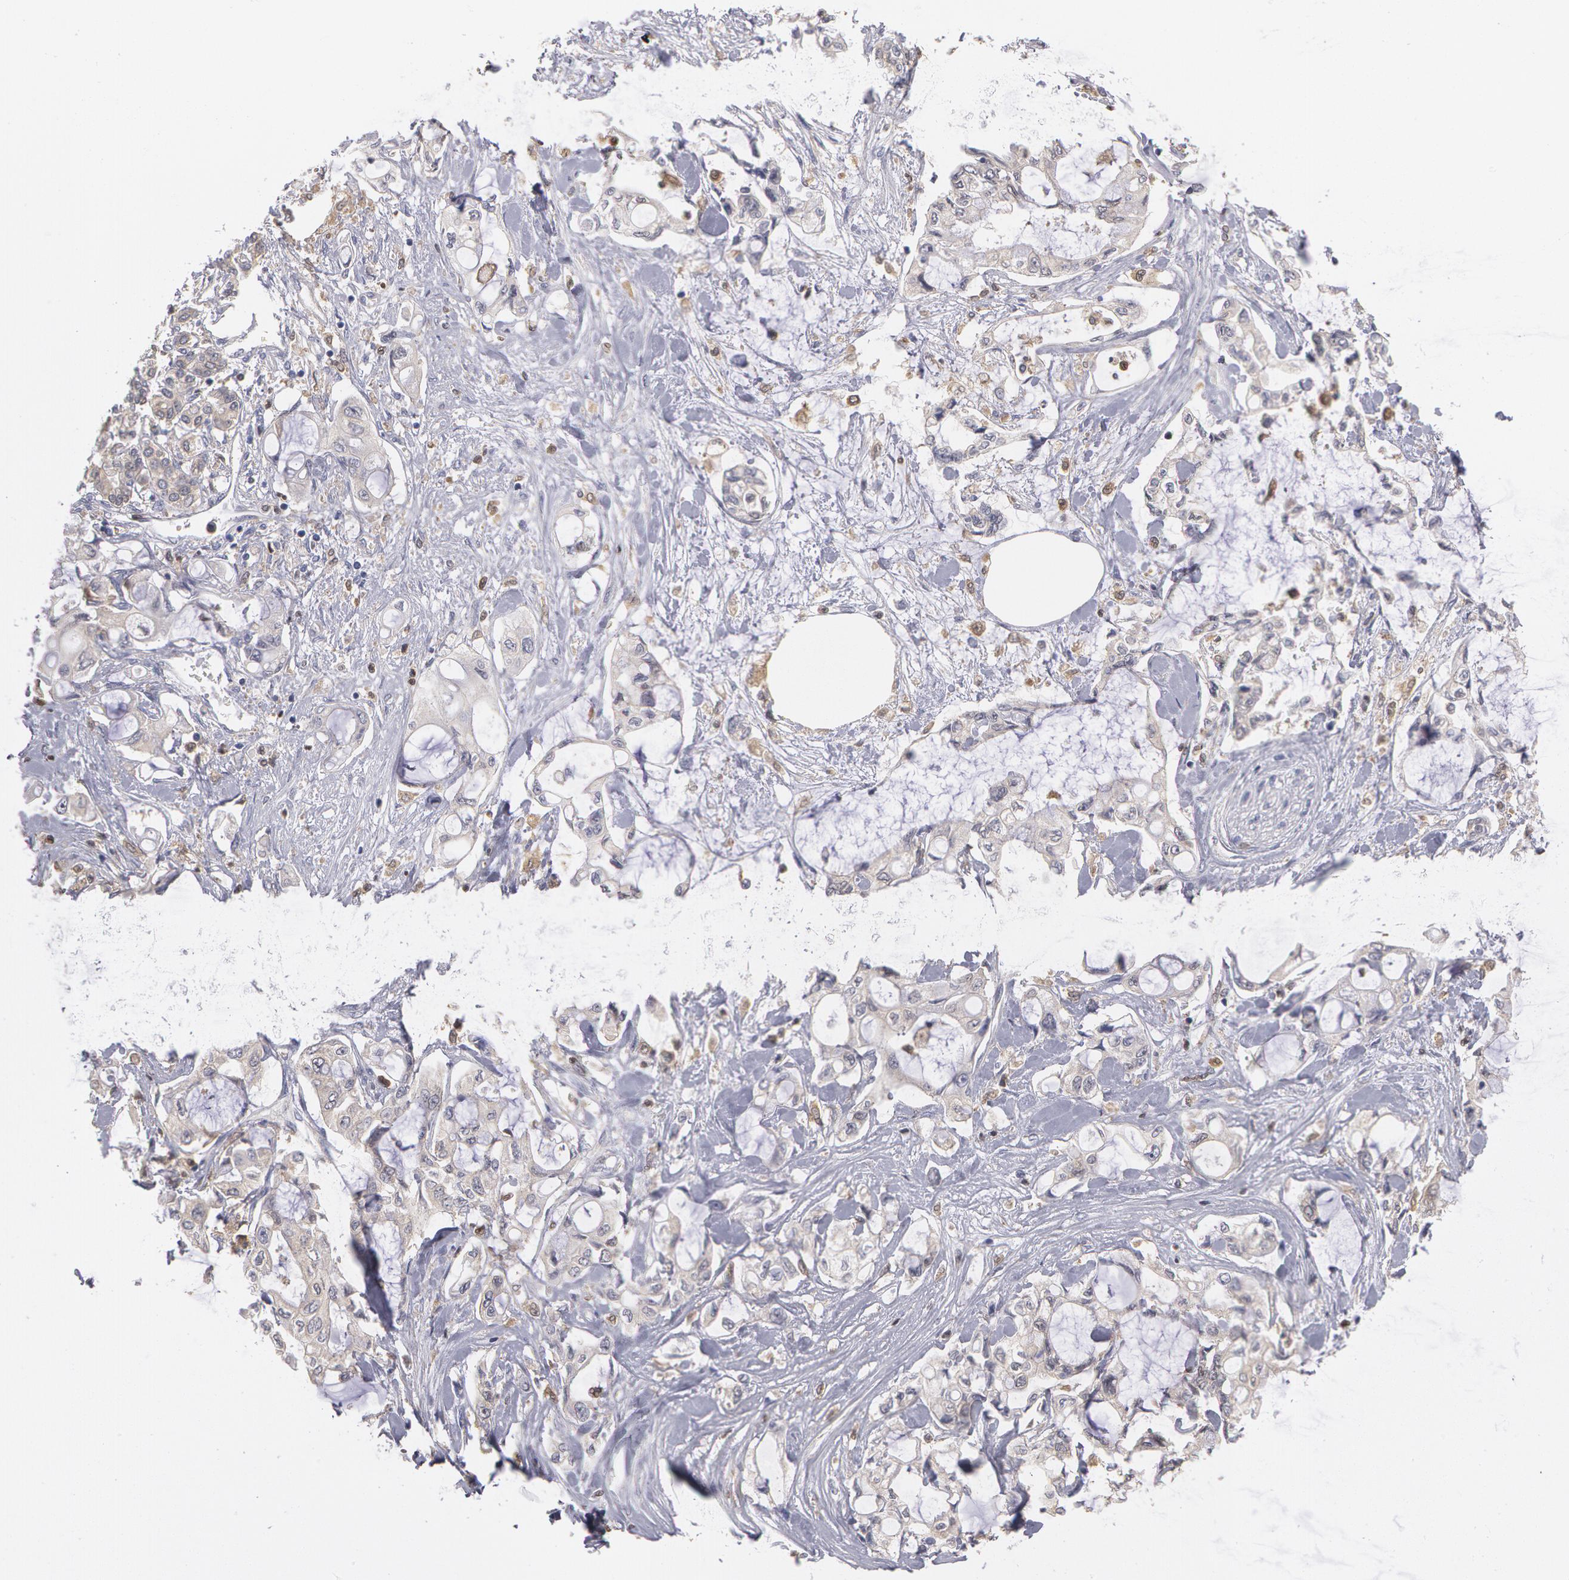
{"staining": {"intensity": "weak", "quantity": "25%-75%", "location": "cytoplasmic/membranous"}, "tissue": "pancreatic cancer", "cell_type": "Tumor cells", "image_type": "cancer", "snomed": [{"axis": "morphology", "description": "Adenocarcinoma, NOS"}, {"axis": "topography", "description": "Pancreas"}], "caption": "Weak cytoplasmic/membranous positivity for a protein is identified in about 25%-75% of tumor cells of pancreatic cancer using immunohistochemistry.", "gene": "SYK", "patient": {"sex": "female", "age": 70}}